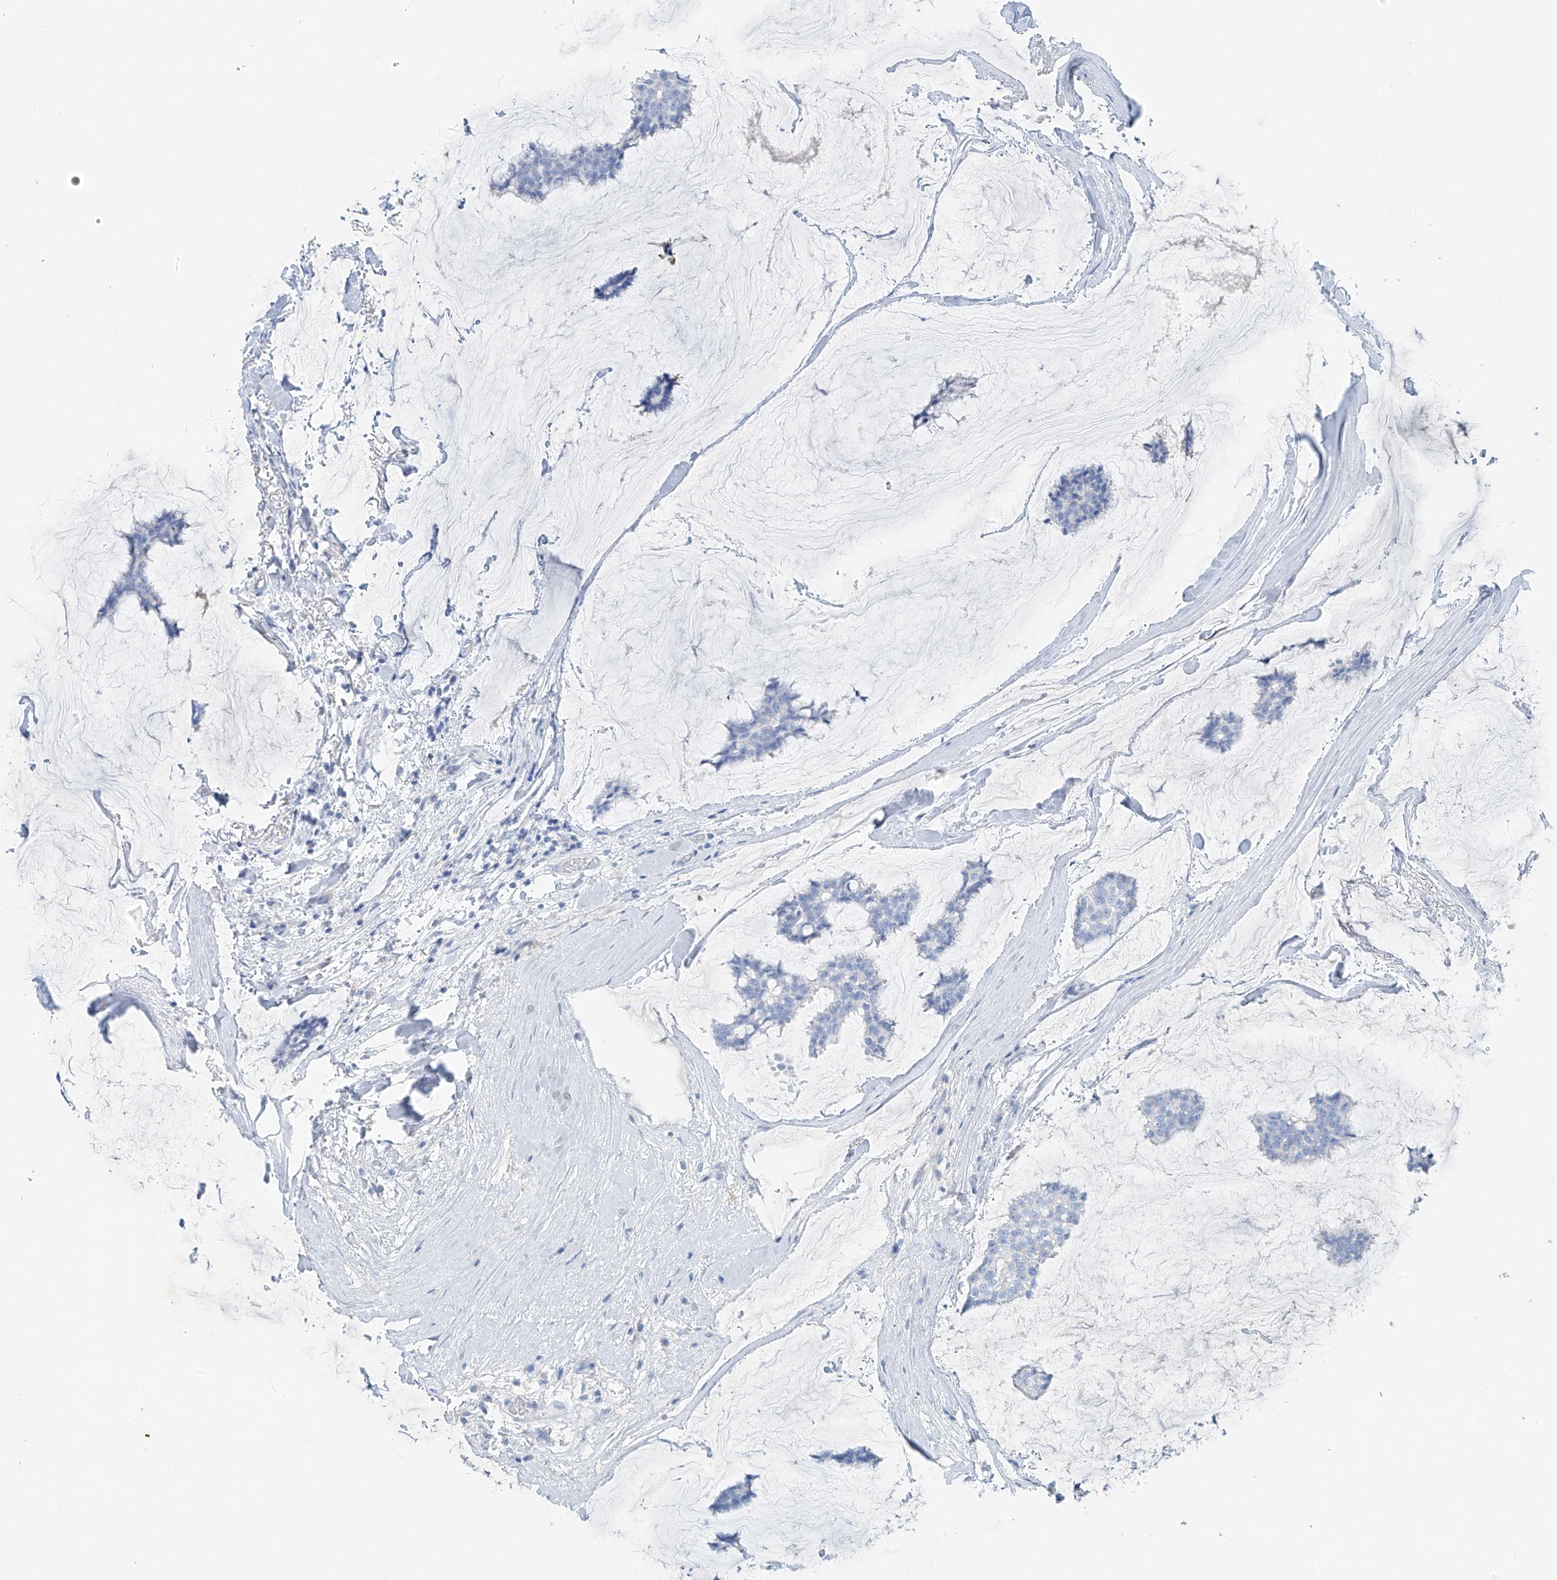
{"staining": {"intensity": "negative", "quantity": "none", "location": "none"}, "tissue": "breast cancer", "cell_type": "Tumor cells", "image_type": "cancer", "snomed": [{"axis": "morphology", "description": "Duct carcinoma"}, {"axis": "topography", "description": "Breast"}], "caption": "This is a micrograph of immunohistochemistry staining of breast cancer (intraductal carcinoma), which shows no staining in tumor cells.", "gene": "C1orf87", "patient": {"sex": "female", "age": 93}}